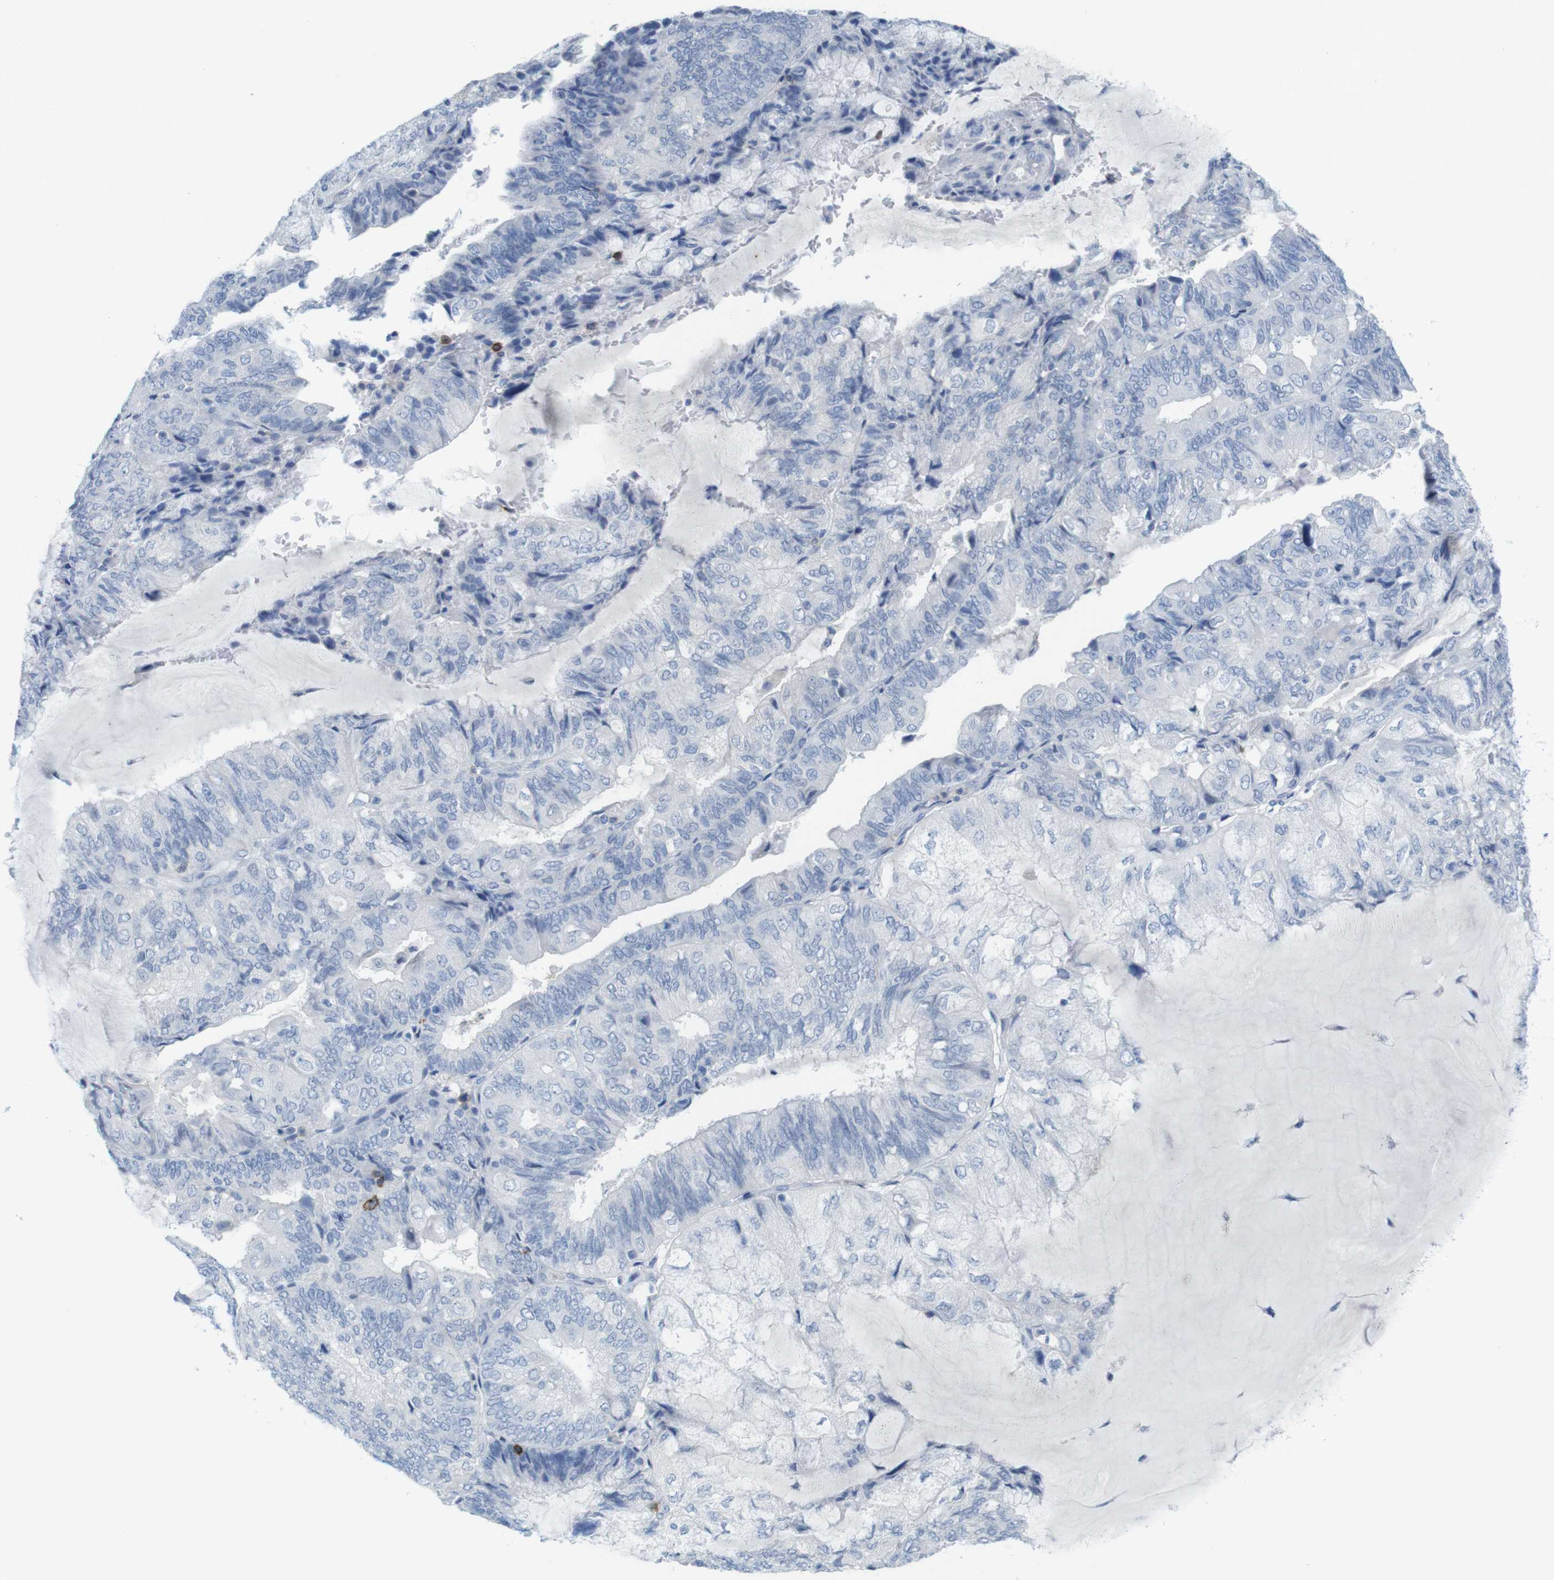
{"staining": {"intensity": "negative", "quantity": "none", "location": "none"}, "tissue": "endometrial cancer", "cell_type": "Tumor cells", "image_type": "cancer", "snomed": [{"axis": "morphology", "description": "Adenocarcinoma, NOS"}, {"axis": "topography", "description": "Endometrium"}], "caption": "There is no significant staining in tumor cells of endometrial cancer.", "gene": "CD5", "patient": {"sex": "female", "age": 81}}